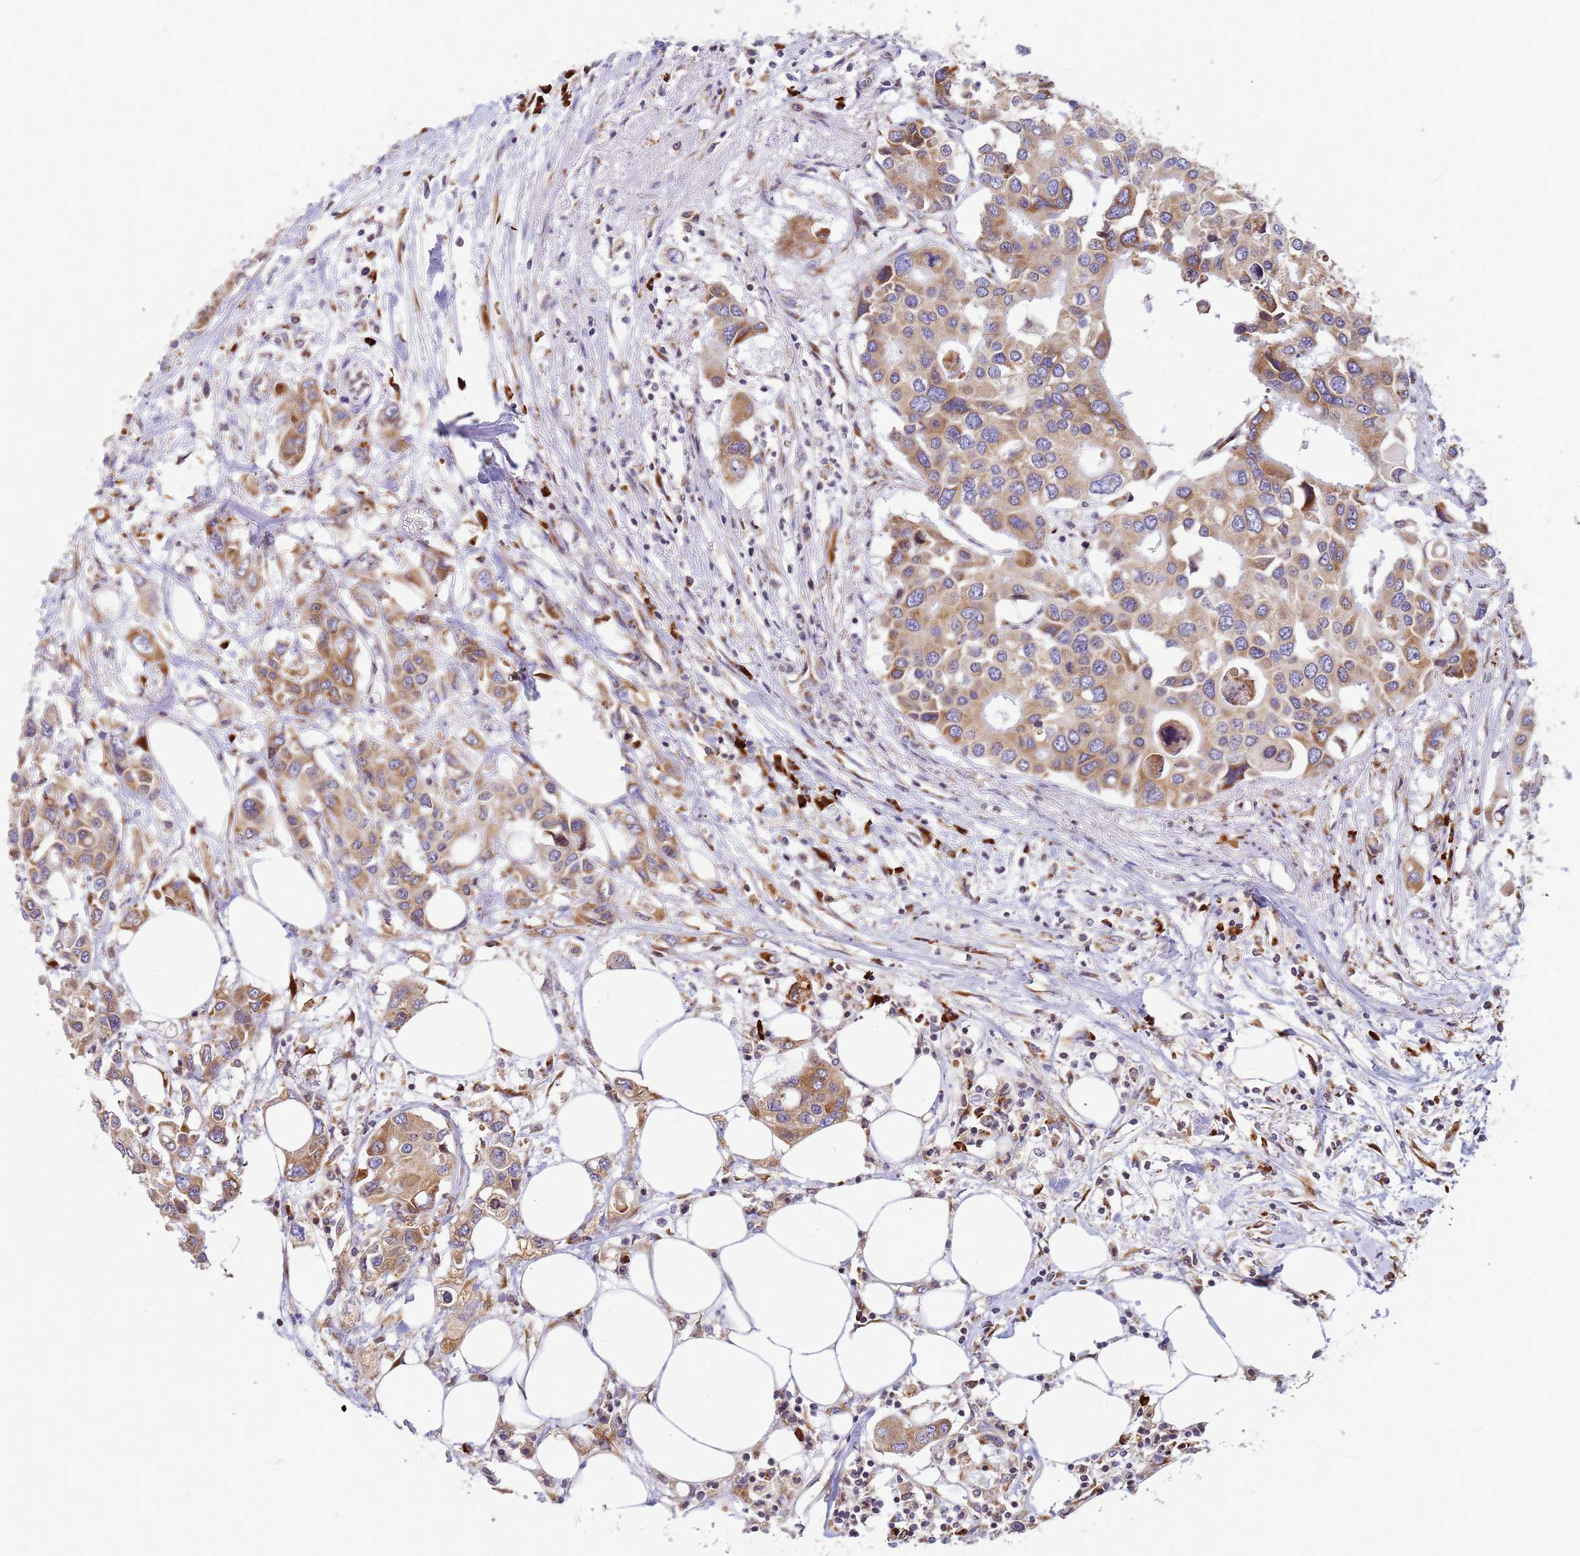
{"staining": {"intensity": "moderate", "quantity": ">75%", "location": "cytoplasmic/membranous"}, "tissue": "colorectal cancer", "cell_type": "Tumor cells", "image_type": "cancer", "snomed": [{"axis": "morphology", "description": "Adenocarcinoma, NOS"}, {"axis": "topography", "description": "Colon"}], "caption": "Brown immunohistochemical staining in human colorectal cancer (adenocarcinoma) demonstrates moderate cytoplasmic/membranous expression in approximately >75% of tumor cells.", "gene": "SSR4", "patient": {"sex": "male", "age": 77}}